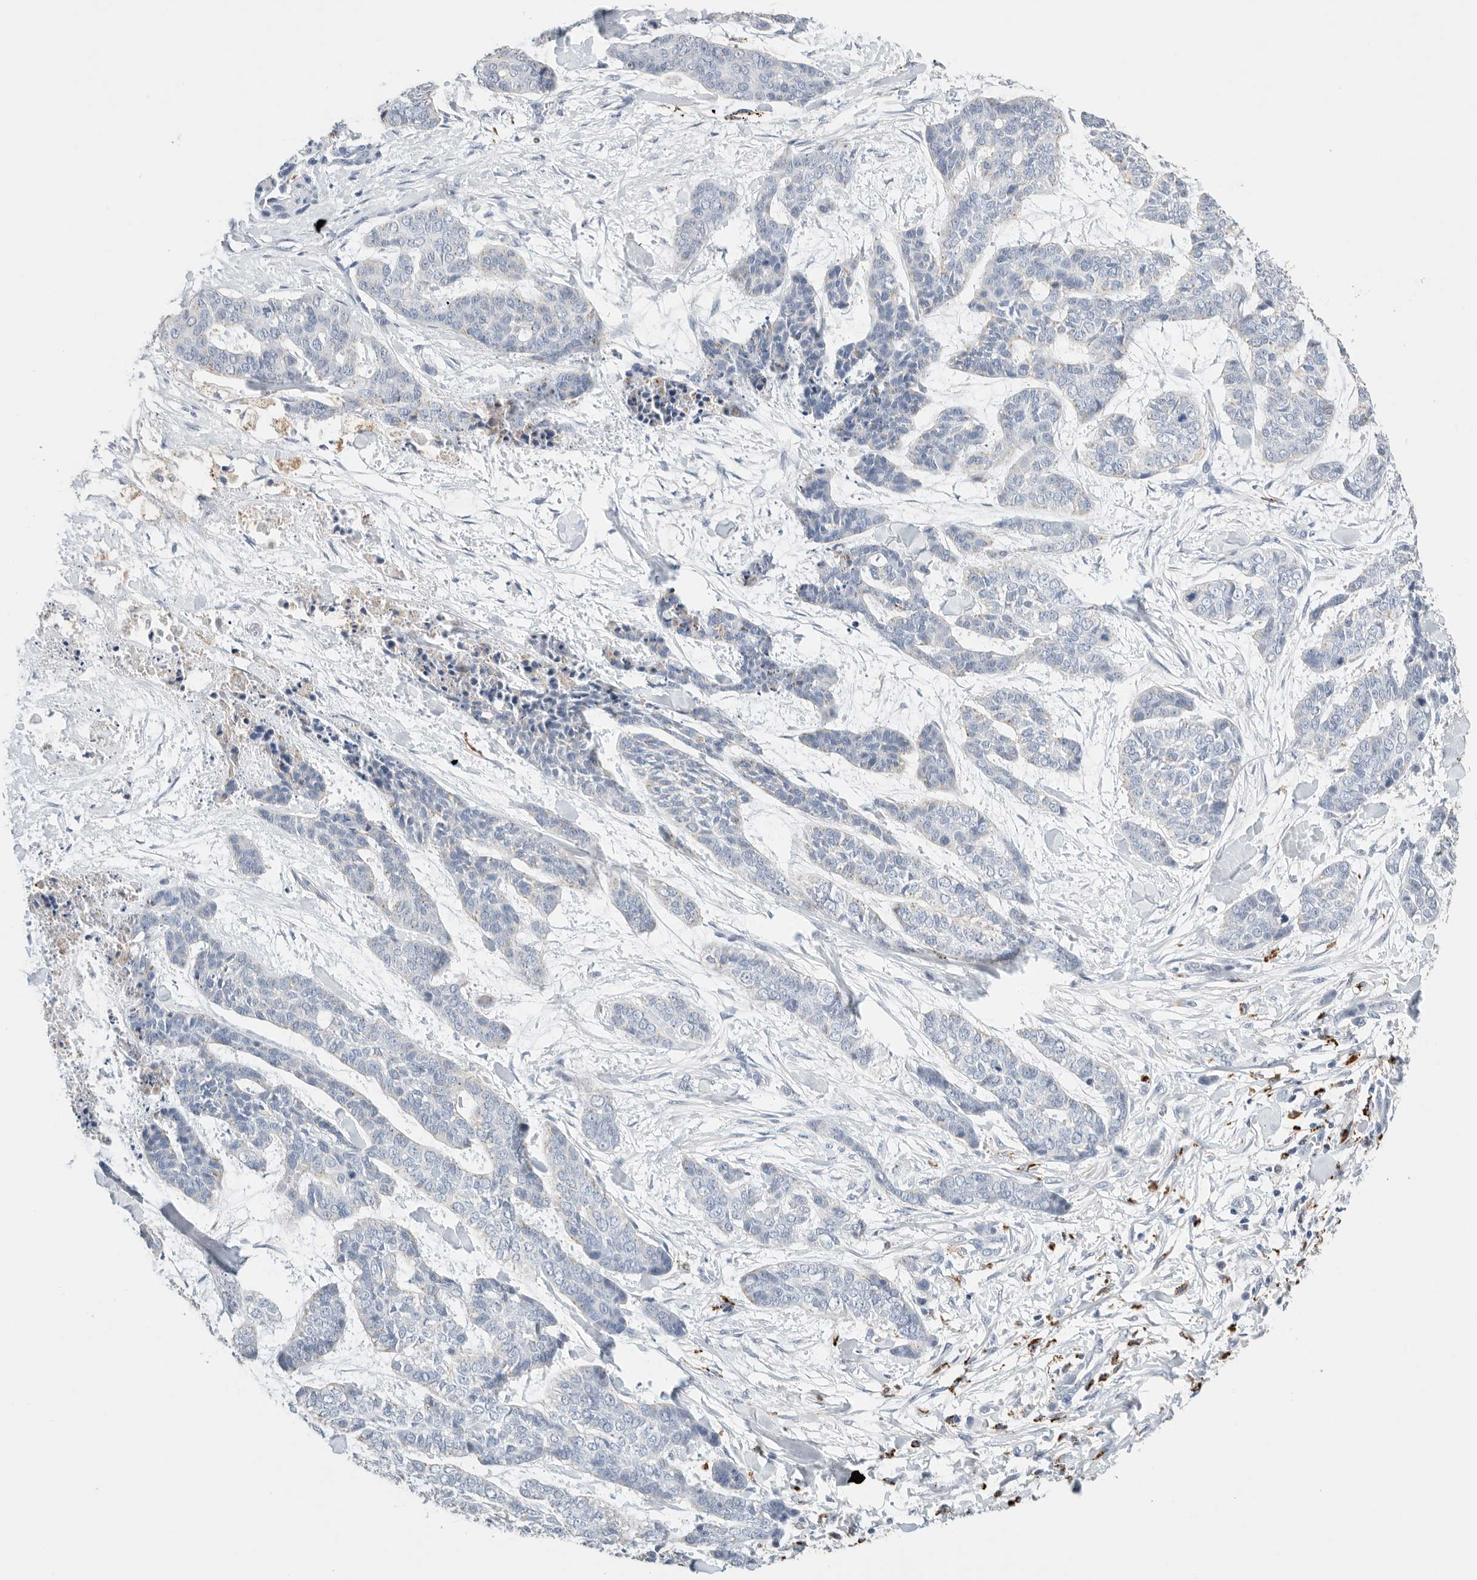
{"staining": {"intensity": "negative", "quantity": "none", "location": "none"}, "tissue": "skin cancer", "cell_type": "Tumor cells", "image_type": "cancer", "snomed": [{"axis": "morphology", "description": "Basal cell carcinoma"}, {"axis": "topography", "description": "Skin"}], "caption": "The photomicrograph displays no staining of tumor cells in skin cancer (basal cell carcinoma).", "gene": "GGH", "patient": {"sex": "female", "age": 64}}